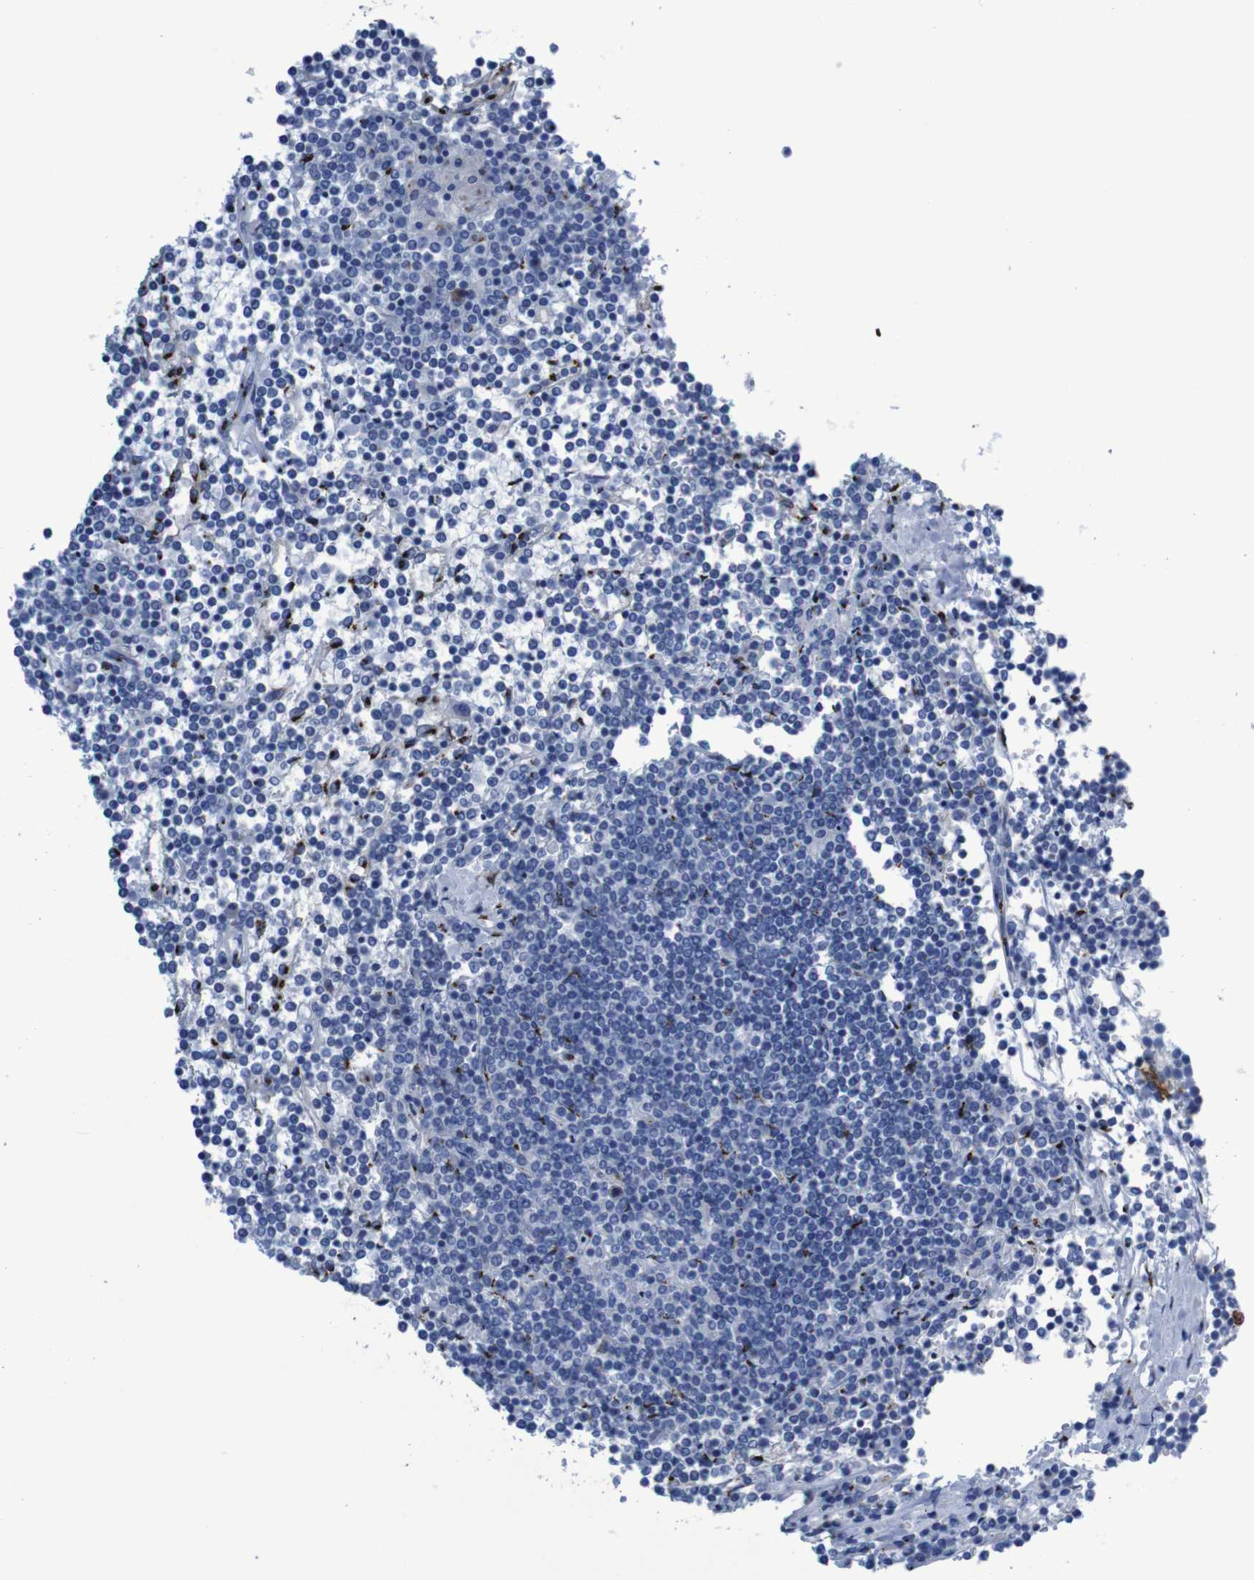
{"staining": {"intensity": "strong", "quantity": "<25%", "location": "cytoplasmic/membranous"}, "tissue": "lymphoma", "cell_type": "Tumor cells", "image_type": "cancer", "snomed": [{"axis": "morphology", "description": "Malignant lymphoma, non-Hodgkin's type, Low grade"}, {"axis": "topography", "description": "Spleen"}], "caption": "Tumor cells demonstrate medium levels of strong cytoplasmic/membranous expression in about <25% of cells in human malignant lymphoma, non-Hodgkin's type (low-grade).", "gene": "GOLM1", "patient": {"sex": "female", "age": 19}}